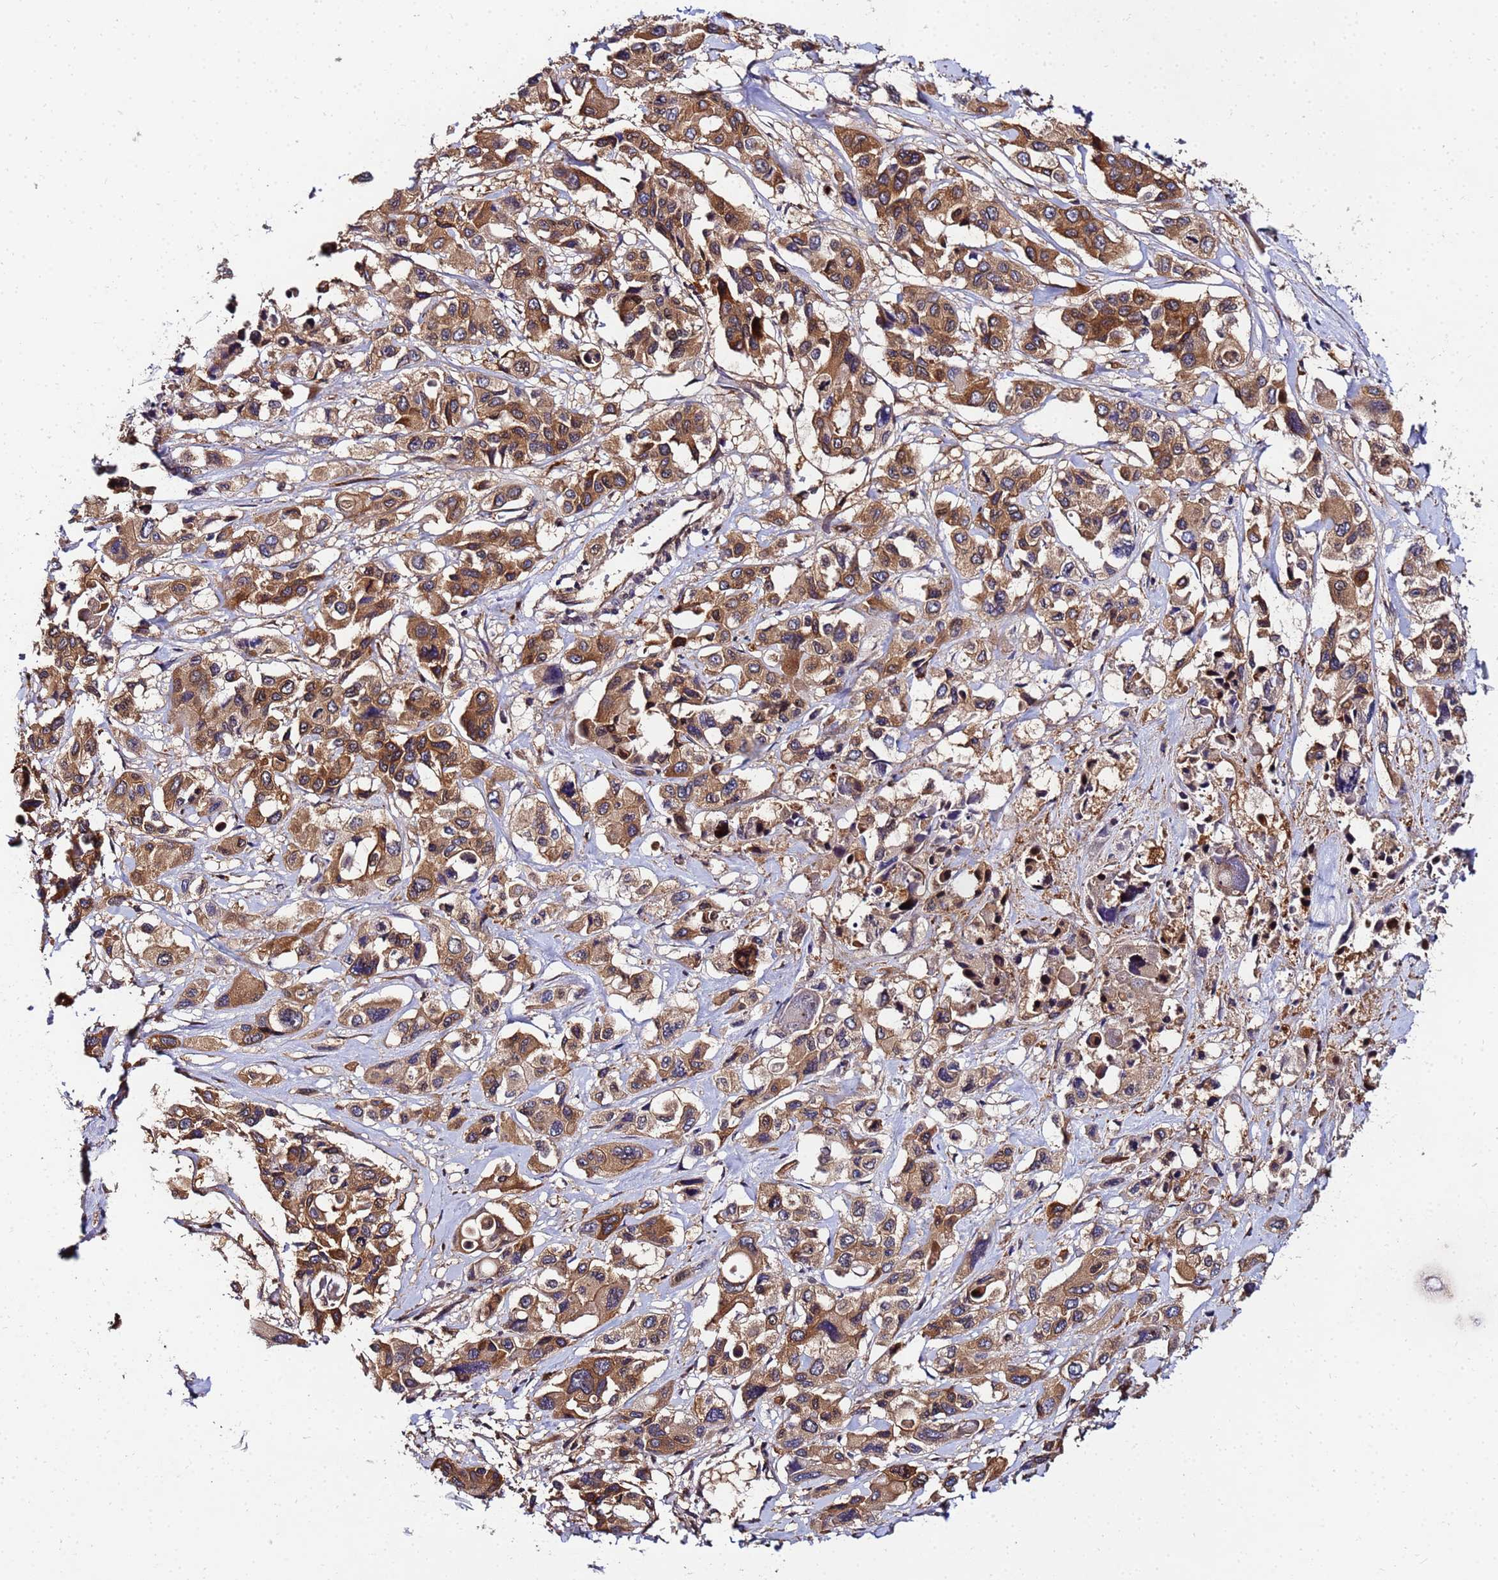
{"staining": {"intensity": "moderate", "quantity": ">75%", "location": "cytoplasmic/membranous"}, "tissue": "pancreatic cancer", "cell_type": "Tumor cells", "image_type": "cancer", "snomed": [{"axis": "morphology", "description": "Adenocarcinoma, NOS"}, {"axis": "topography", "description": "Pancreas"}], "caption": "Pancreatic cancer (adenocarcinoma) stained with a protein marker reveals moderate staining in tumor cells.", "gene": "UNC93B1", "patient": {"sex": "male", "age": 92}}